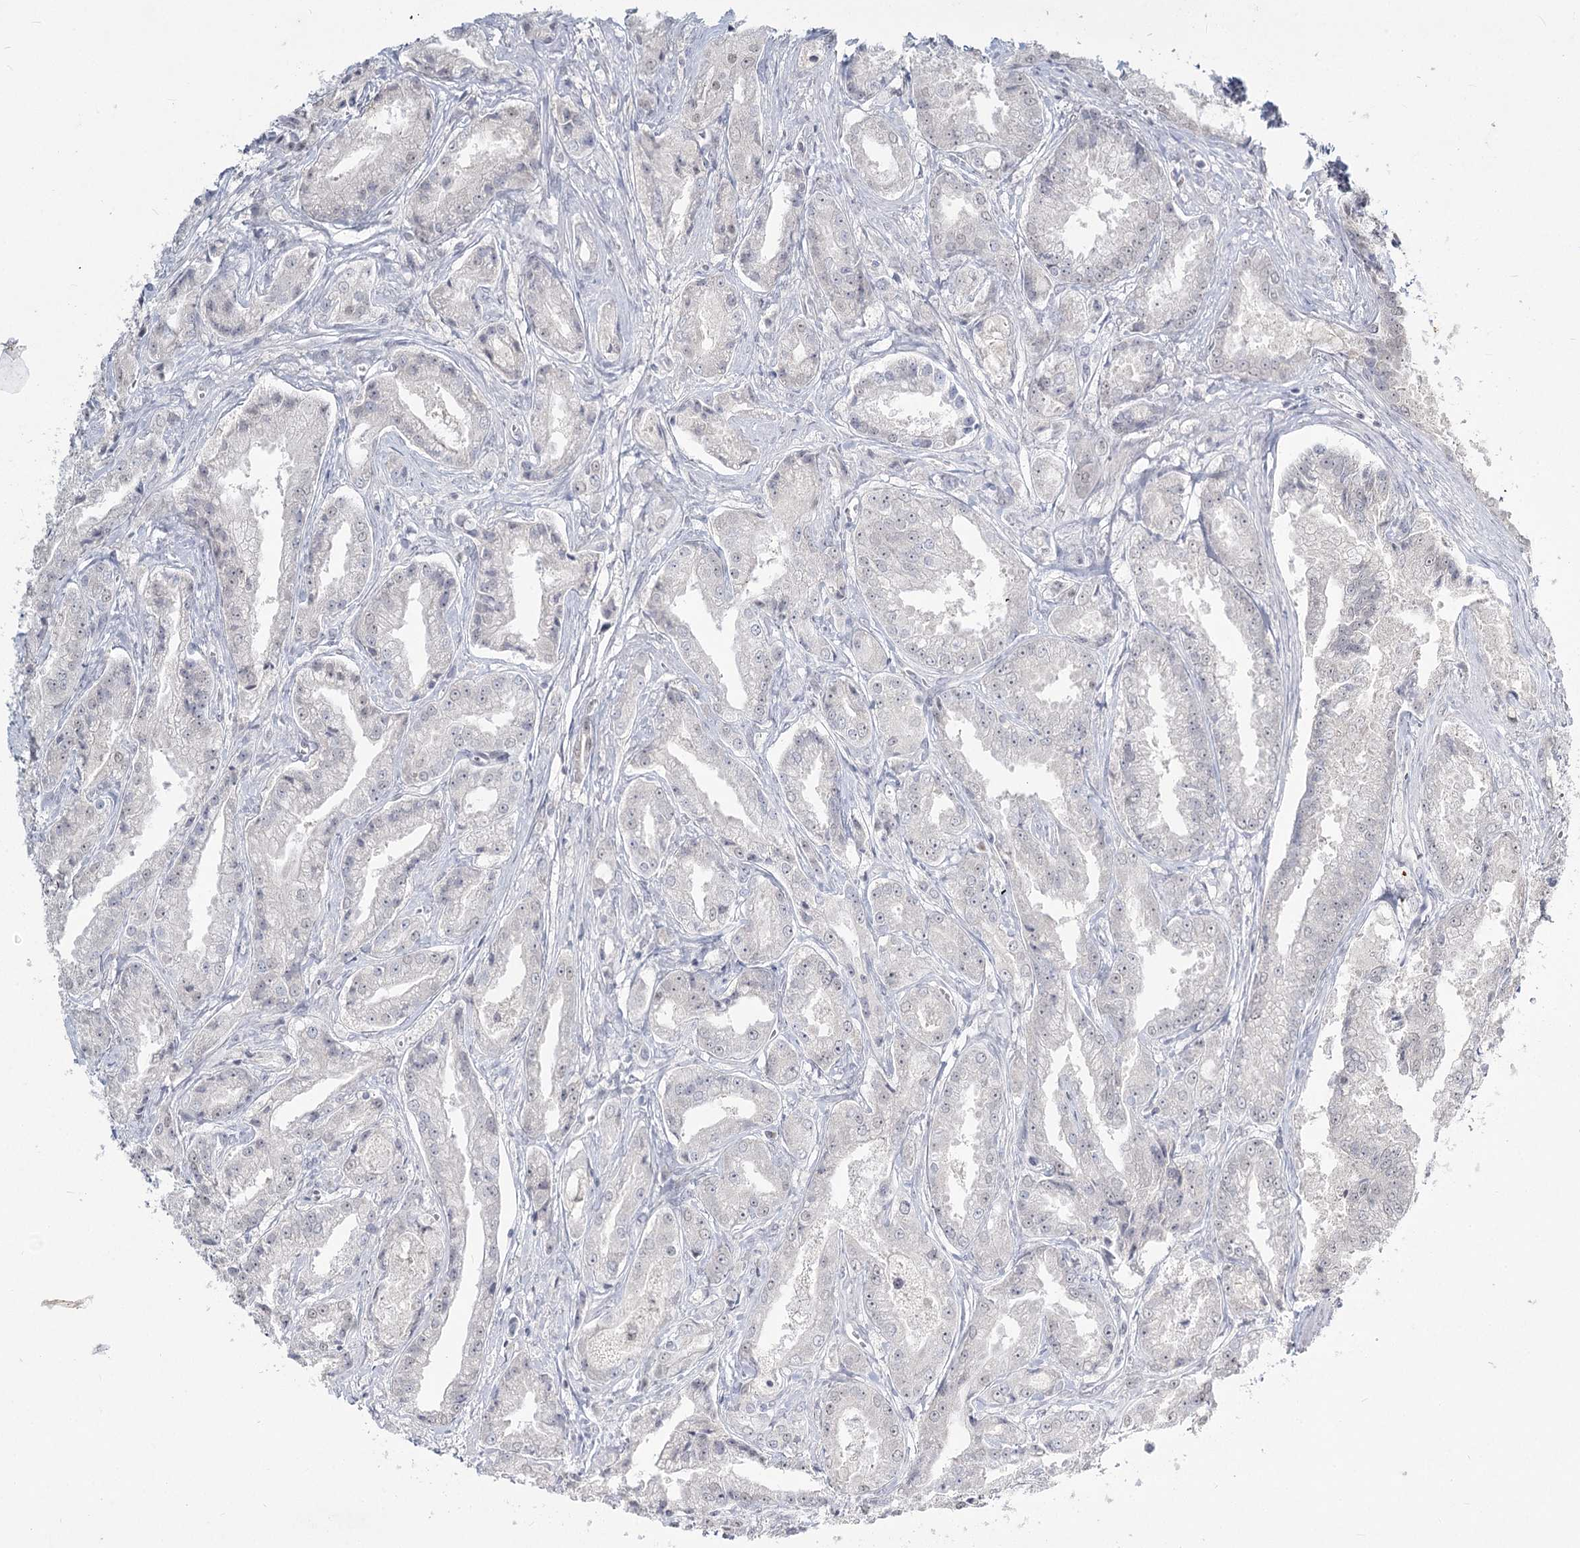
{"staining": {"intensity": "negative", "quantity": "none", "location": "none"}, "tissue": "prostate cancer", "cell_type": "Tumor cells", "image_type": "cancer", "snomed": [{"axis": "morphology", "description": "Adenocarcinoma, High grade"}, {"axis": "topography", "description": "Prostate"}], "caption": "There is no significant expression in tumor cells of prostate cancer (adenocarcinoma (high-grade)).", "gene": "LY6G5C", "patient": {"sex": "male", "age": 72}}